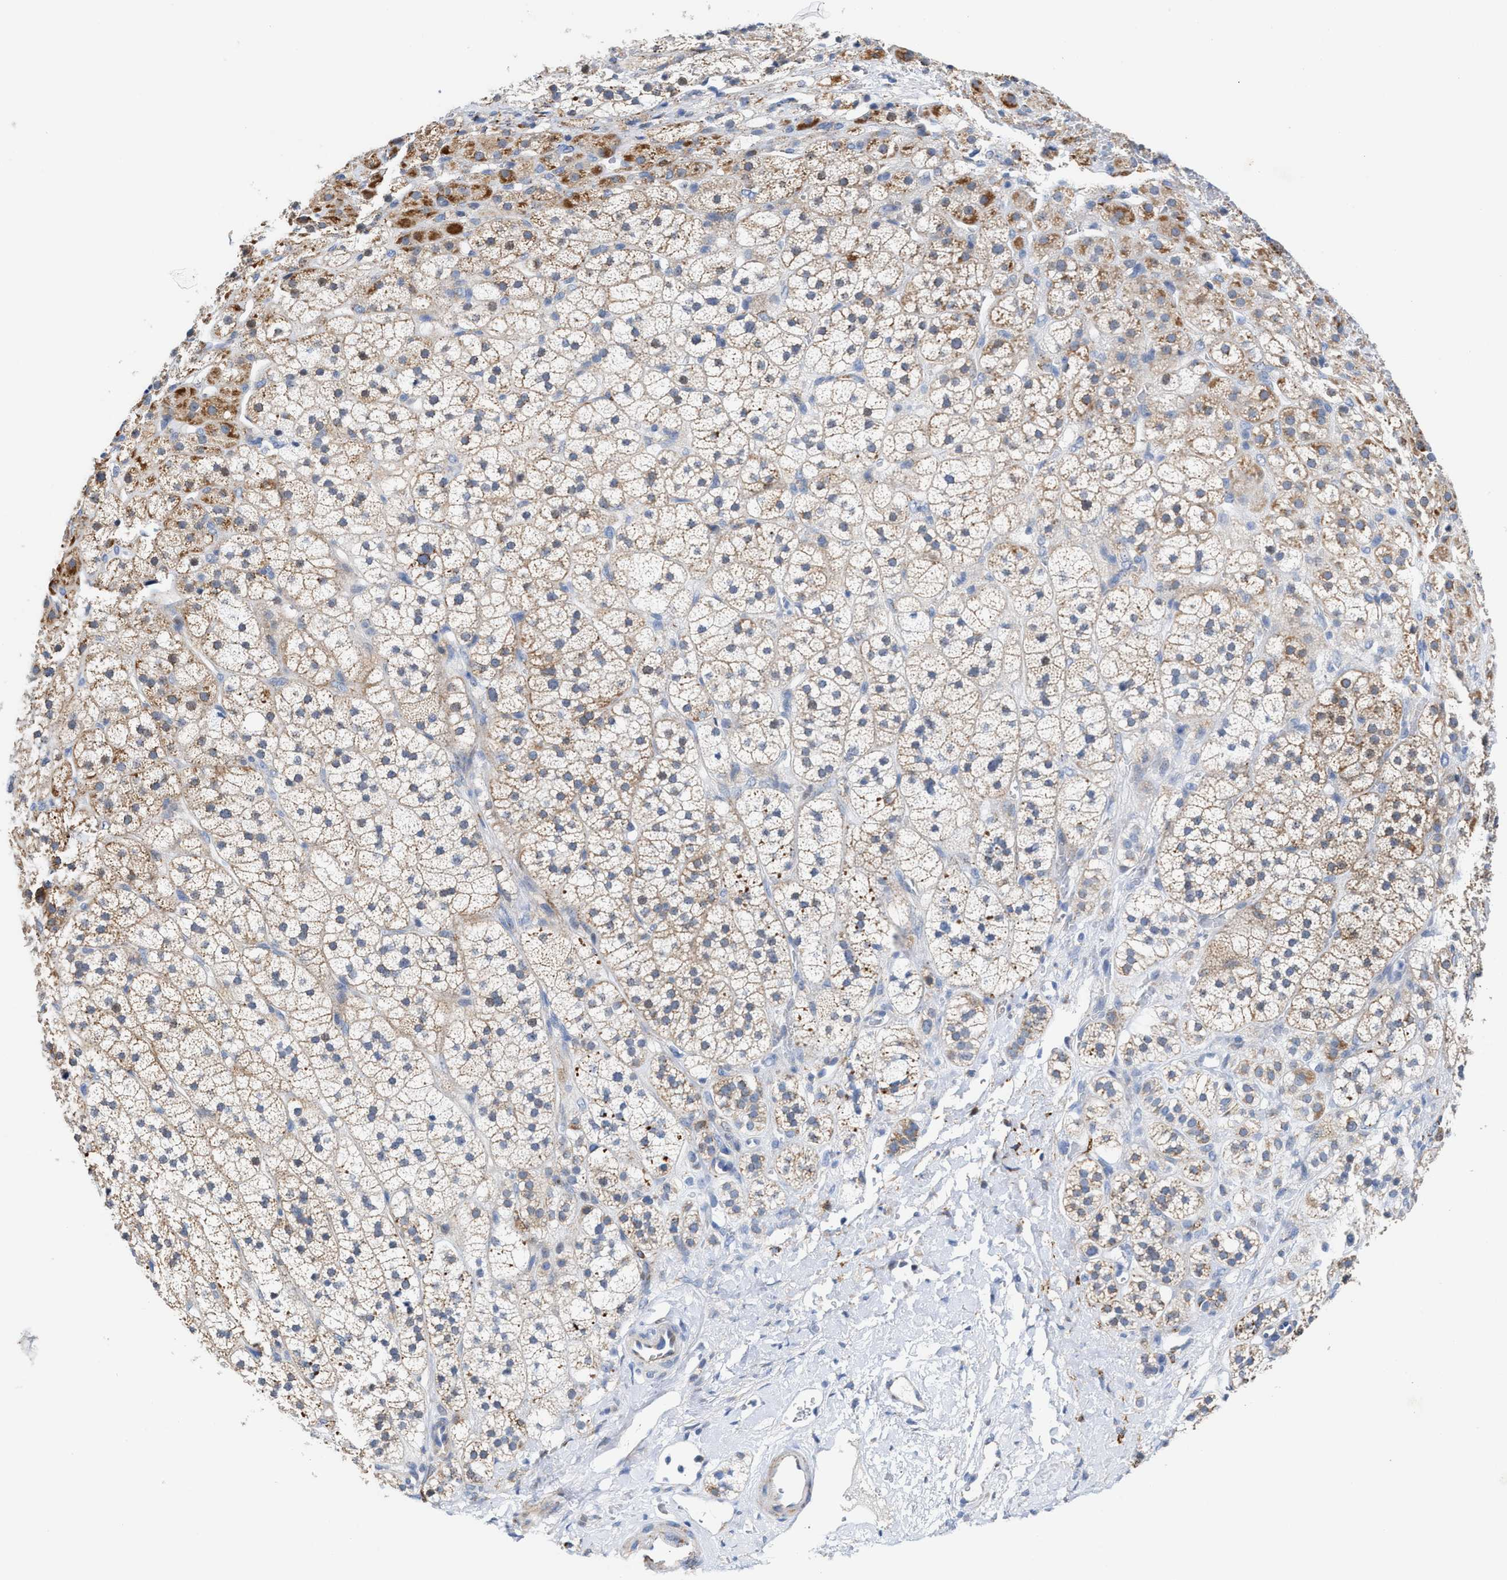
{"staining": {"intensity": "moderate", "quantity": "25%-75%", "location": "cytoplasmic/membranous"}, "tissue": "adrenal gland", "cell_type": "Glandular cells", "image_type": "normal", "snomed": [{"axis": "morphology", "description": "Normal tissue, NOS"}, {"axis": "topography", "description": "Adrenal gland"}], "caption": "DAB immunohistochemical staining of benign human adrenal gland demonstrates moderate cytoplasmic/membranous protein staining in approximately 25%-75% of glandular cells.", "gene": "JAG1", "patient": {"sex": "male", "age": 56}}